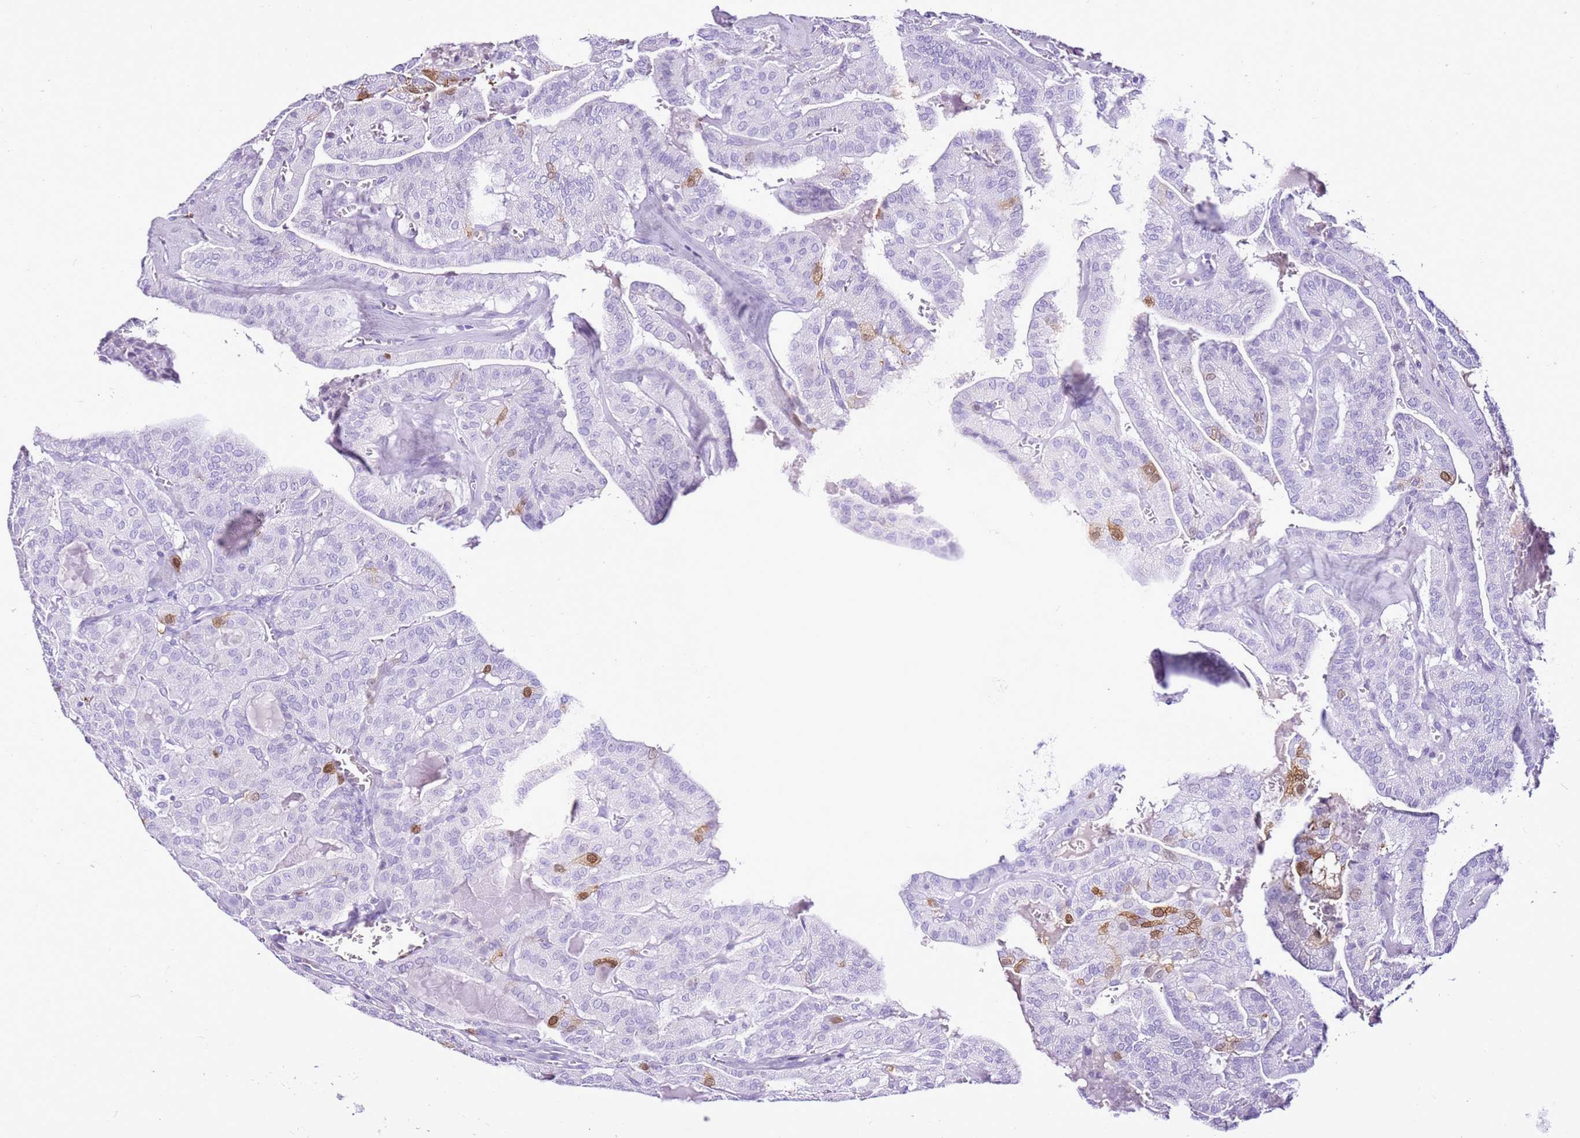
{"staining": {"intensity": "moderate", "quantity": "<25%", "location": "cytoplasmic/membranous,nuclear"}, "tissue": "thyroid cancer", "cell_type": "Tumor cells", "image_type": "cancer", "snomed": [{"axis": "morphology", "description": "Papillary adenocarcinoma, NOS"}, {"axis": "topography", "description": "Thyroid gland"}], "caption": "IHC staining of thyroid papillary adenocarcinoma, which reveals low levels of moderate cytoplasmic/membranous and nuclear staining in about <25% of tumor cells indicating moderate cytoplasmic/membranous and nuclear protein expression. The staining was performed using DAB (3,3'-diaminobenzidine) (brown) for protein detection and nuclei were counterstained in hematoxylin (blue).", "gene": "SPC25", "patient": {"sex": "male", "age": 52}}